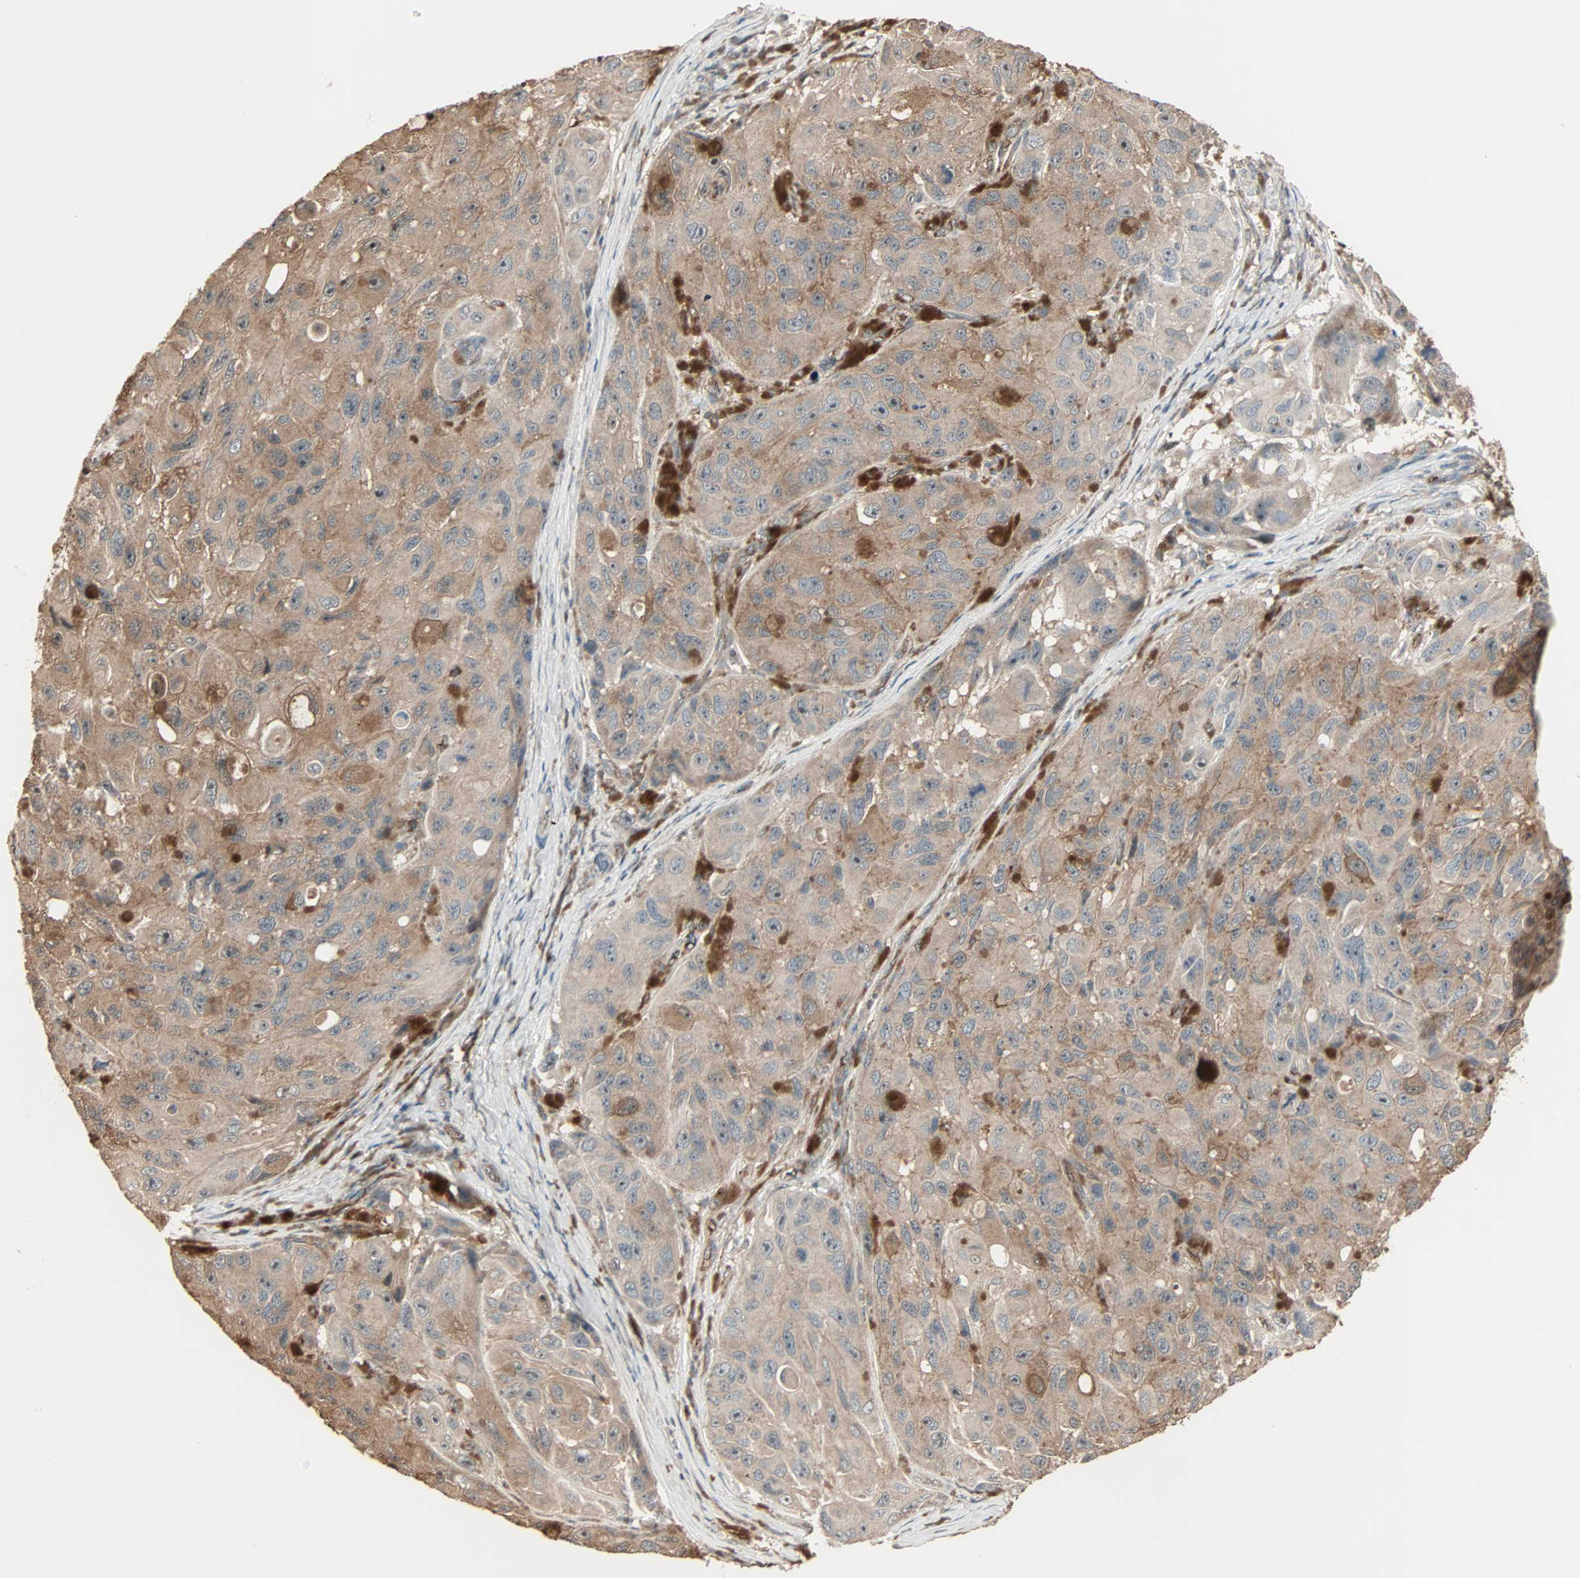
{"staining": {"intensity": "moderate", "quantity": ">75%", "location": "cytoplasmic/membranous"}, "tissue": "melanoma", "cell_type": "Tumor cells", "image_type": "cancer", "snomed": [{"axis": "morphology", "description": "Malignant melanoma, NOS"}, {"axis": "topography", "description": "Skin"}], "caption": "Moderate cytoplasmic/membranous expression is present in approximately >75% of tumor cells in melanoma.", "gene": "CALCRL", "patient": {"sex": "female", "age": 73}}